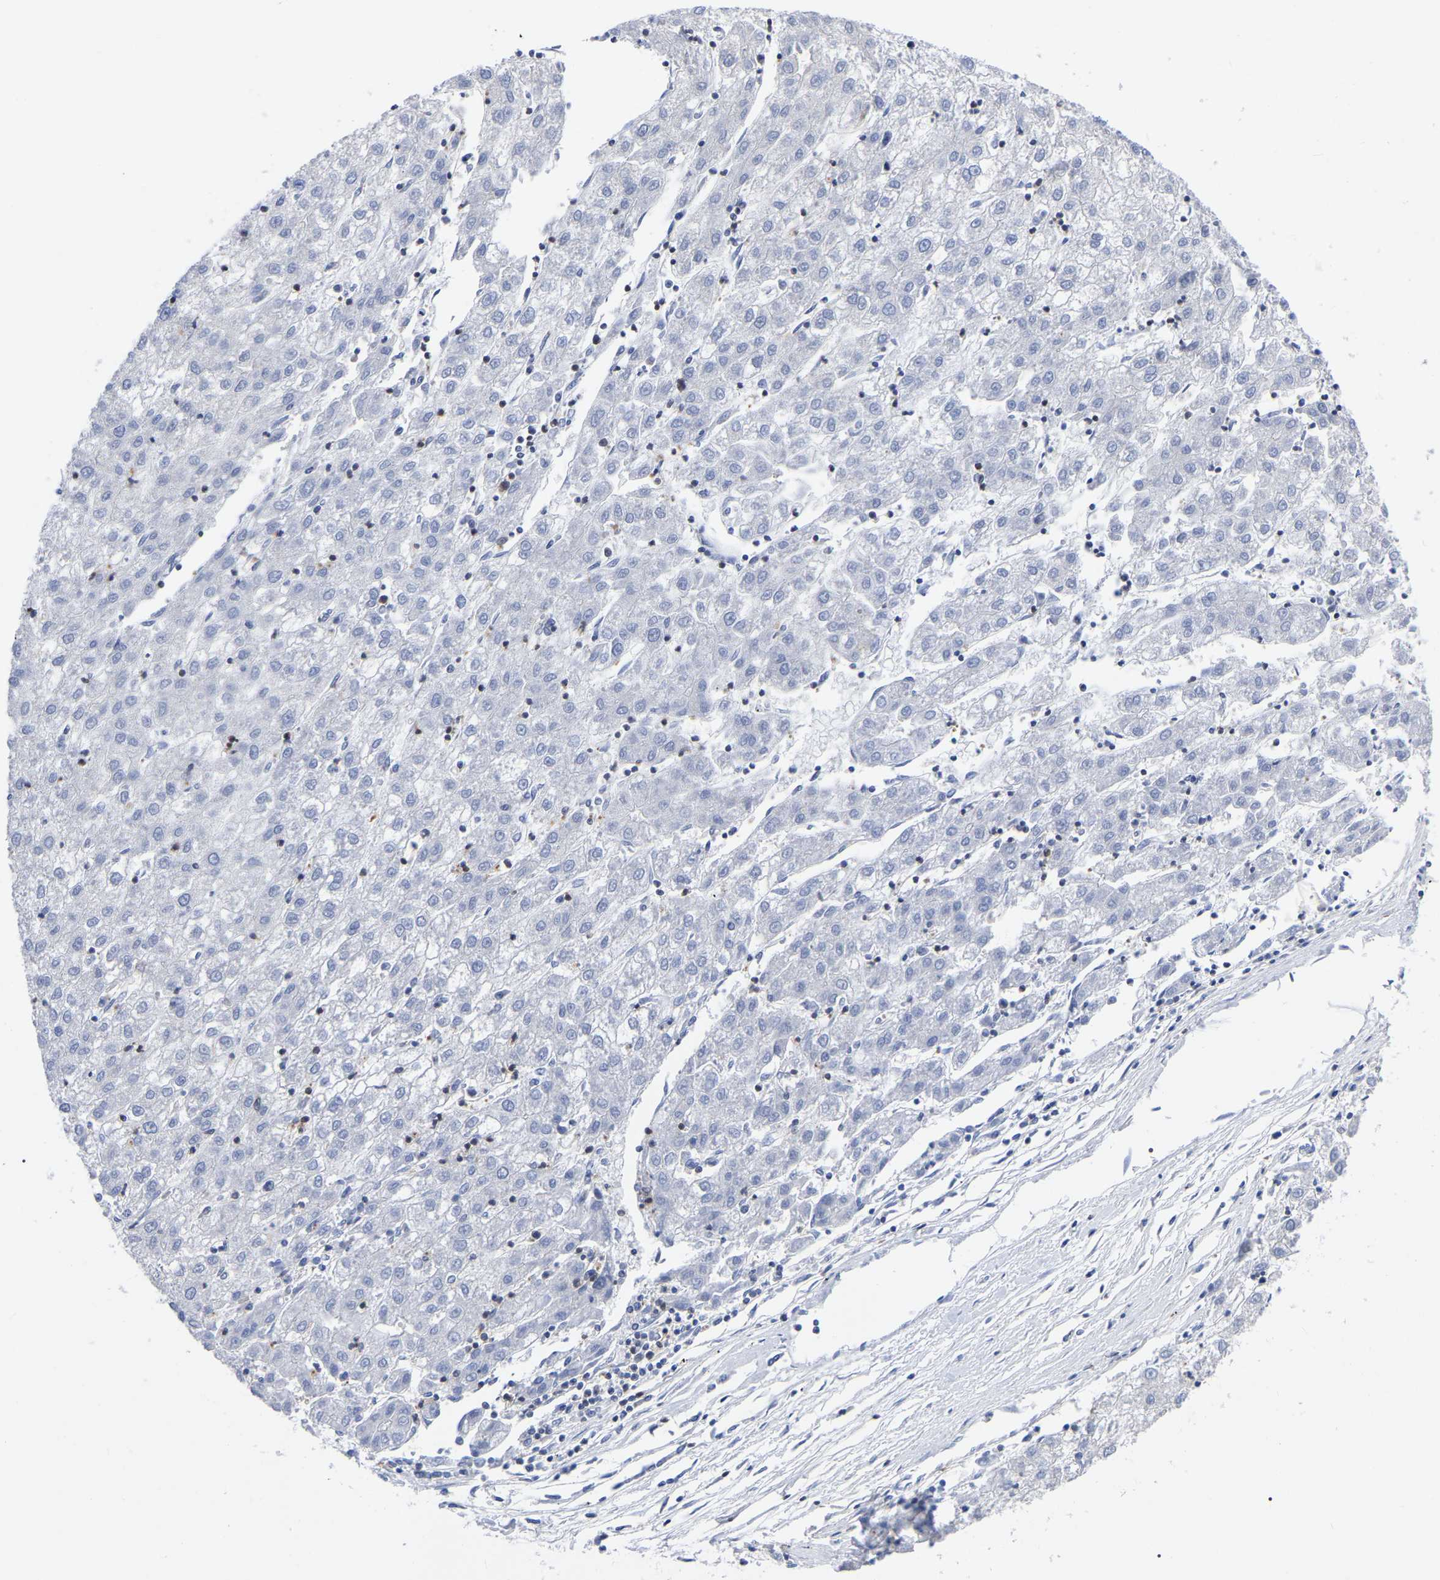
{"staining": {"intensity": "negative", "quantity": "none", "location": "none"}, "tissue": "liver cancer", "cell_type": "Tumor cells", "image_type": "cancer", "snomed": [{"axis": "morphology", "description": "Carcinoma, Hepatocellular, NOS"}, {"axis": "topography", "description": "Liver"}], "caption": "Immunohistochemical staining of human hepatocellular carcinoma (liver) reveals no significant staining in tumor cells. (DAB (3,3'-diaminobenzidine) IHC with hematoxylin counter stain).", "gene": "PTPN7", "patient": {"sex": "male", "age": 72}}